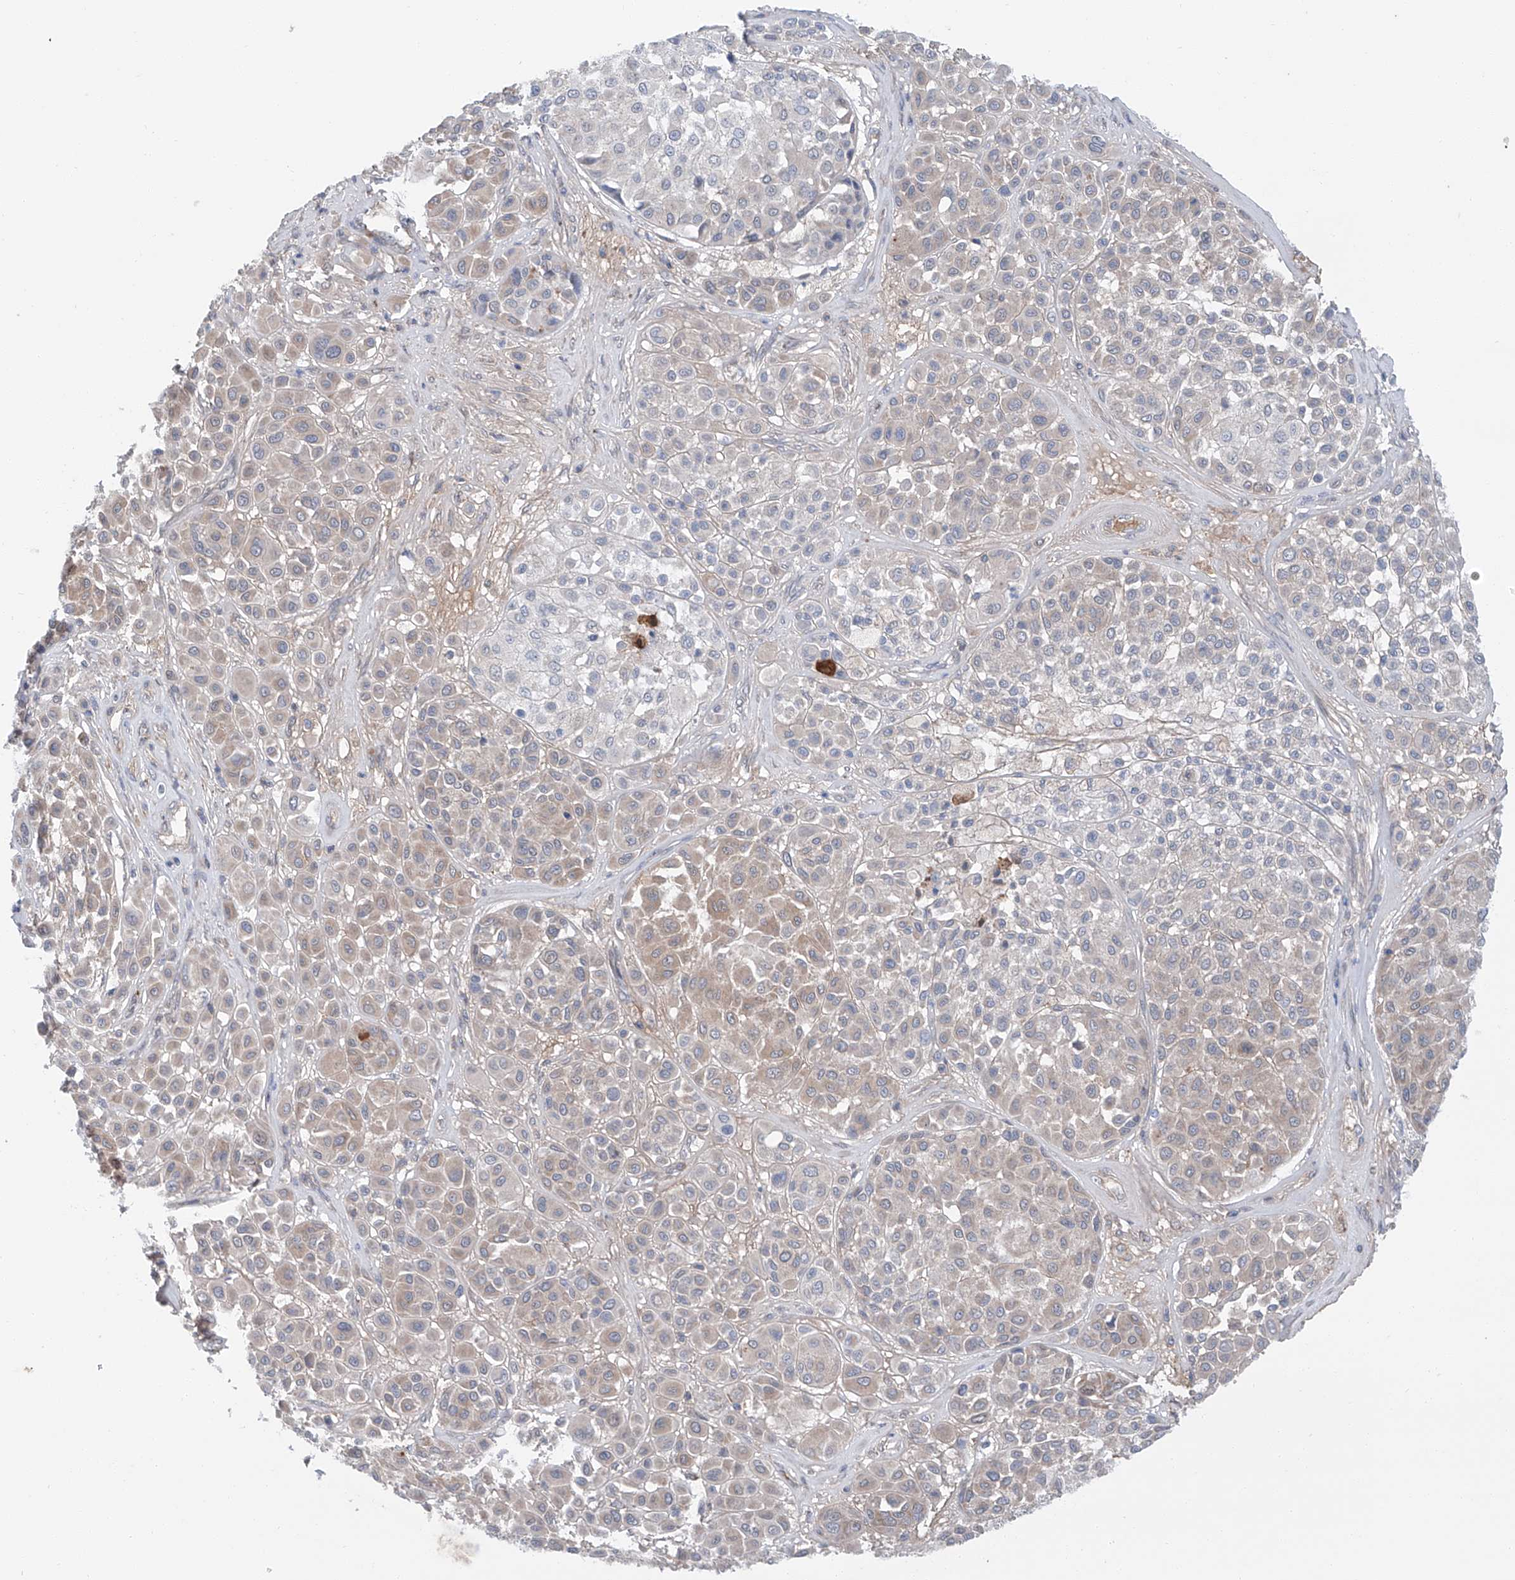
{"staining": {"intensity": "weak", "quantity": "<25%", "location": "cytoplasmic/membranous"}, "tissue": "melanoma", "cell_type": "Tumor cells", "image_type": "cancer", "snomed": [{"axis": "morphology", "description": "Malignant melanoma, Metastatic site"}, {"axis": "topography", "description": "Soft tissue"}], "caption": "IHC micrograph of melanoma stained for a protein (brown), which exhibits no staining in tumor cells.", "gene": "SIX4", "patient": {"sex": "male", "age": 41}}